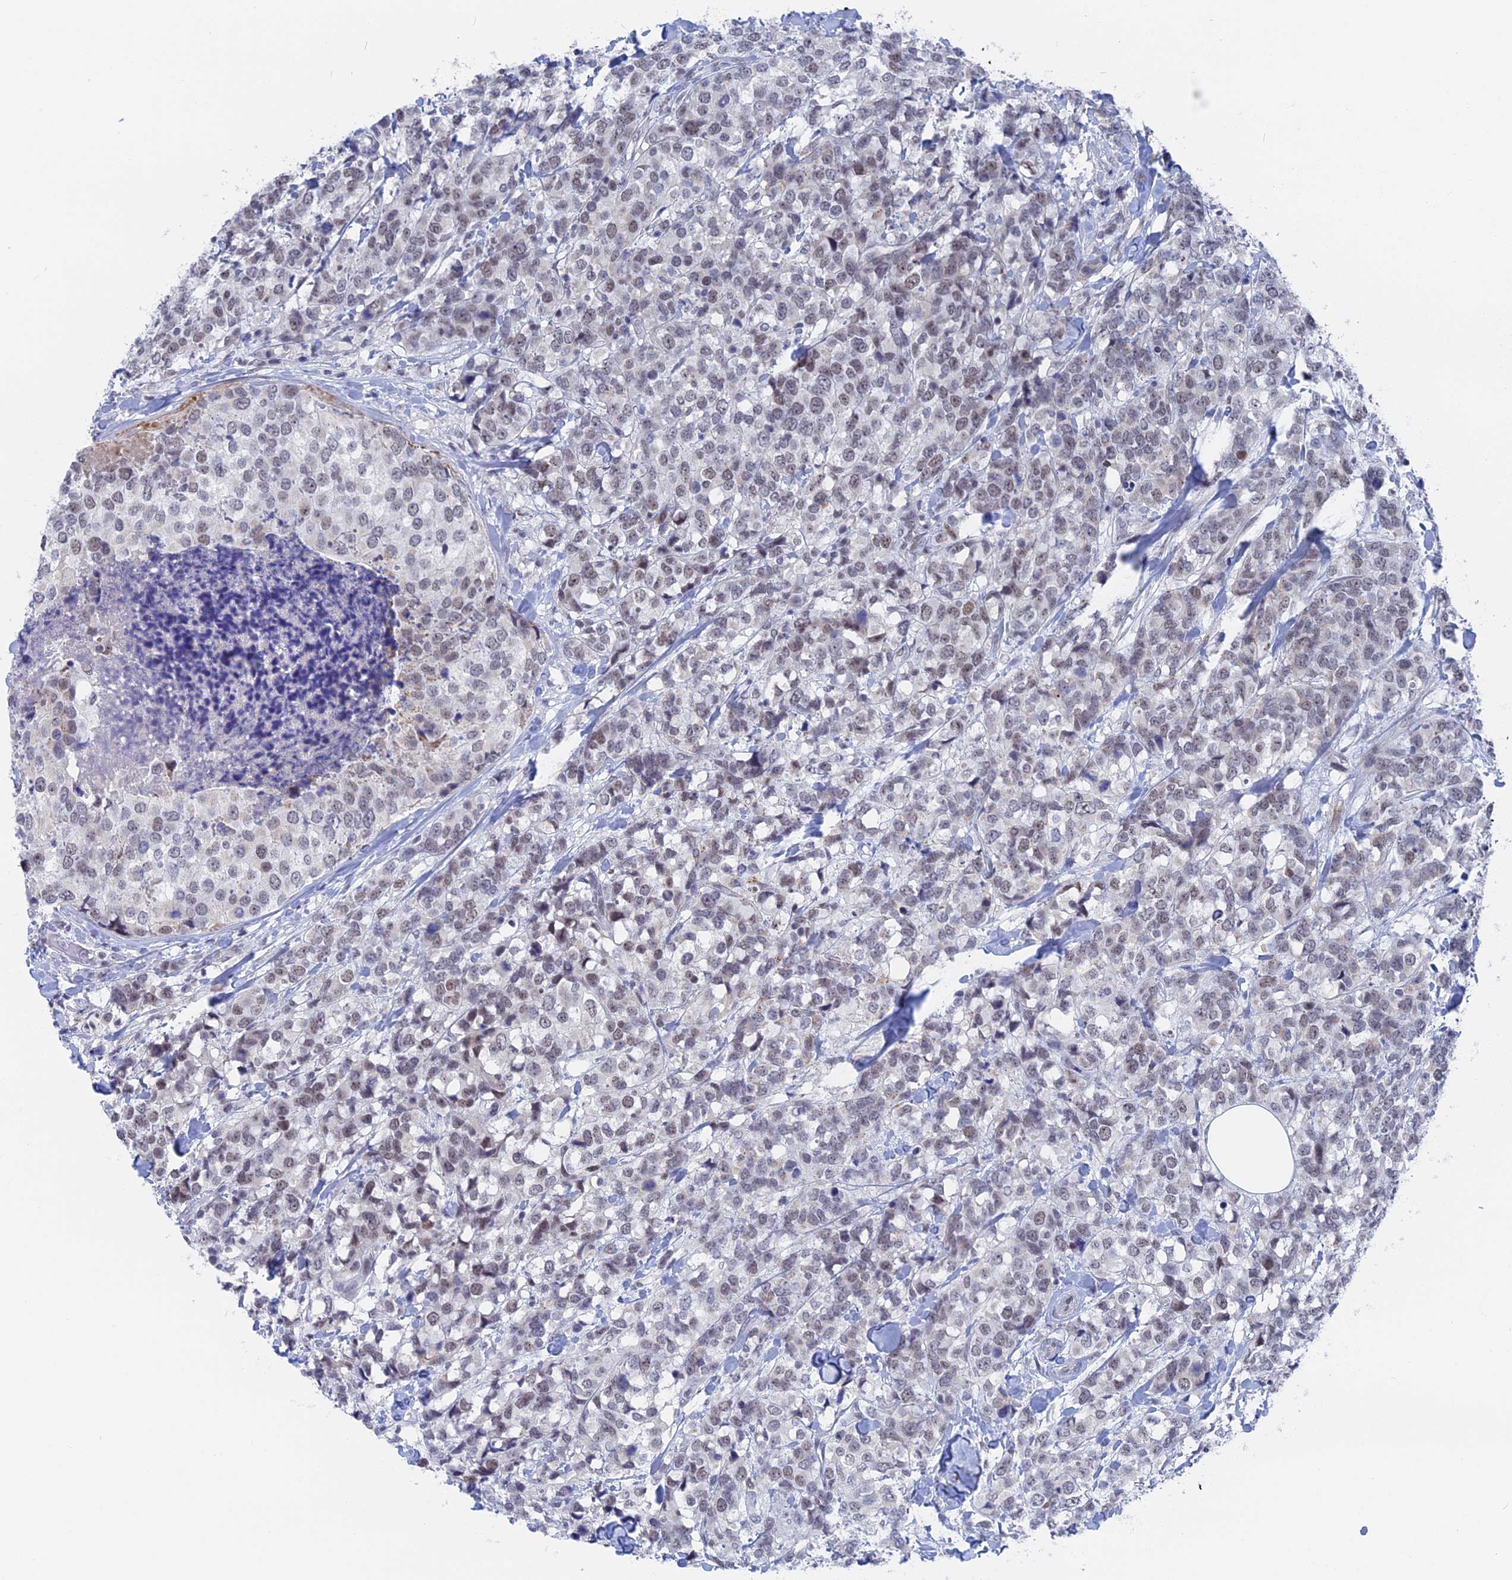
{"staining": {"intensity": "weak", "quantity": "25%-75%", "location": "nuclear"}, "tissue": "breast cancer", "cell_type": "Tumor cells", "image_type": "cancer", "snomed": [{"axis": "morphology", "description": "Lobular carcinoma"}, {"axis": "topography", "description": "Breast"}], "caption": "There is low levels of weak nuclear staining in tumor cells of breast cancer, as demonstrated by immunohistochemical staining (brown color).", "gene": "BRD2", "patient": {"sex": "female", "age": 59}}